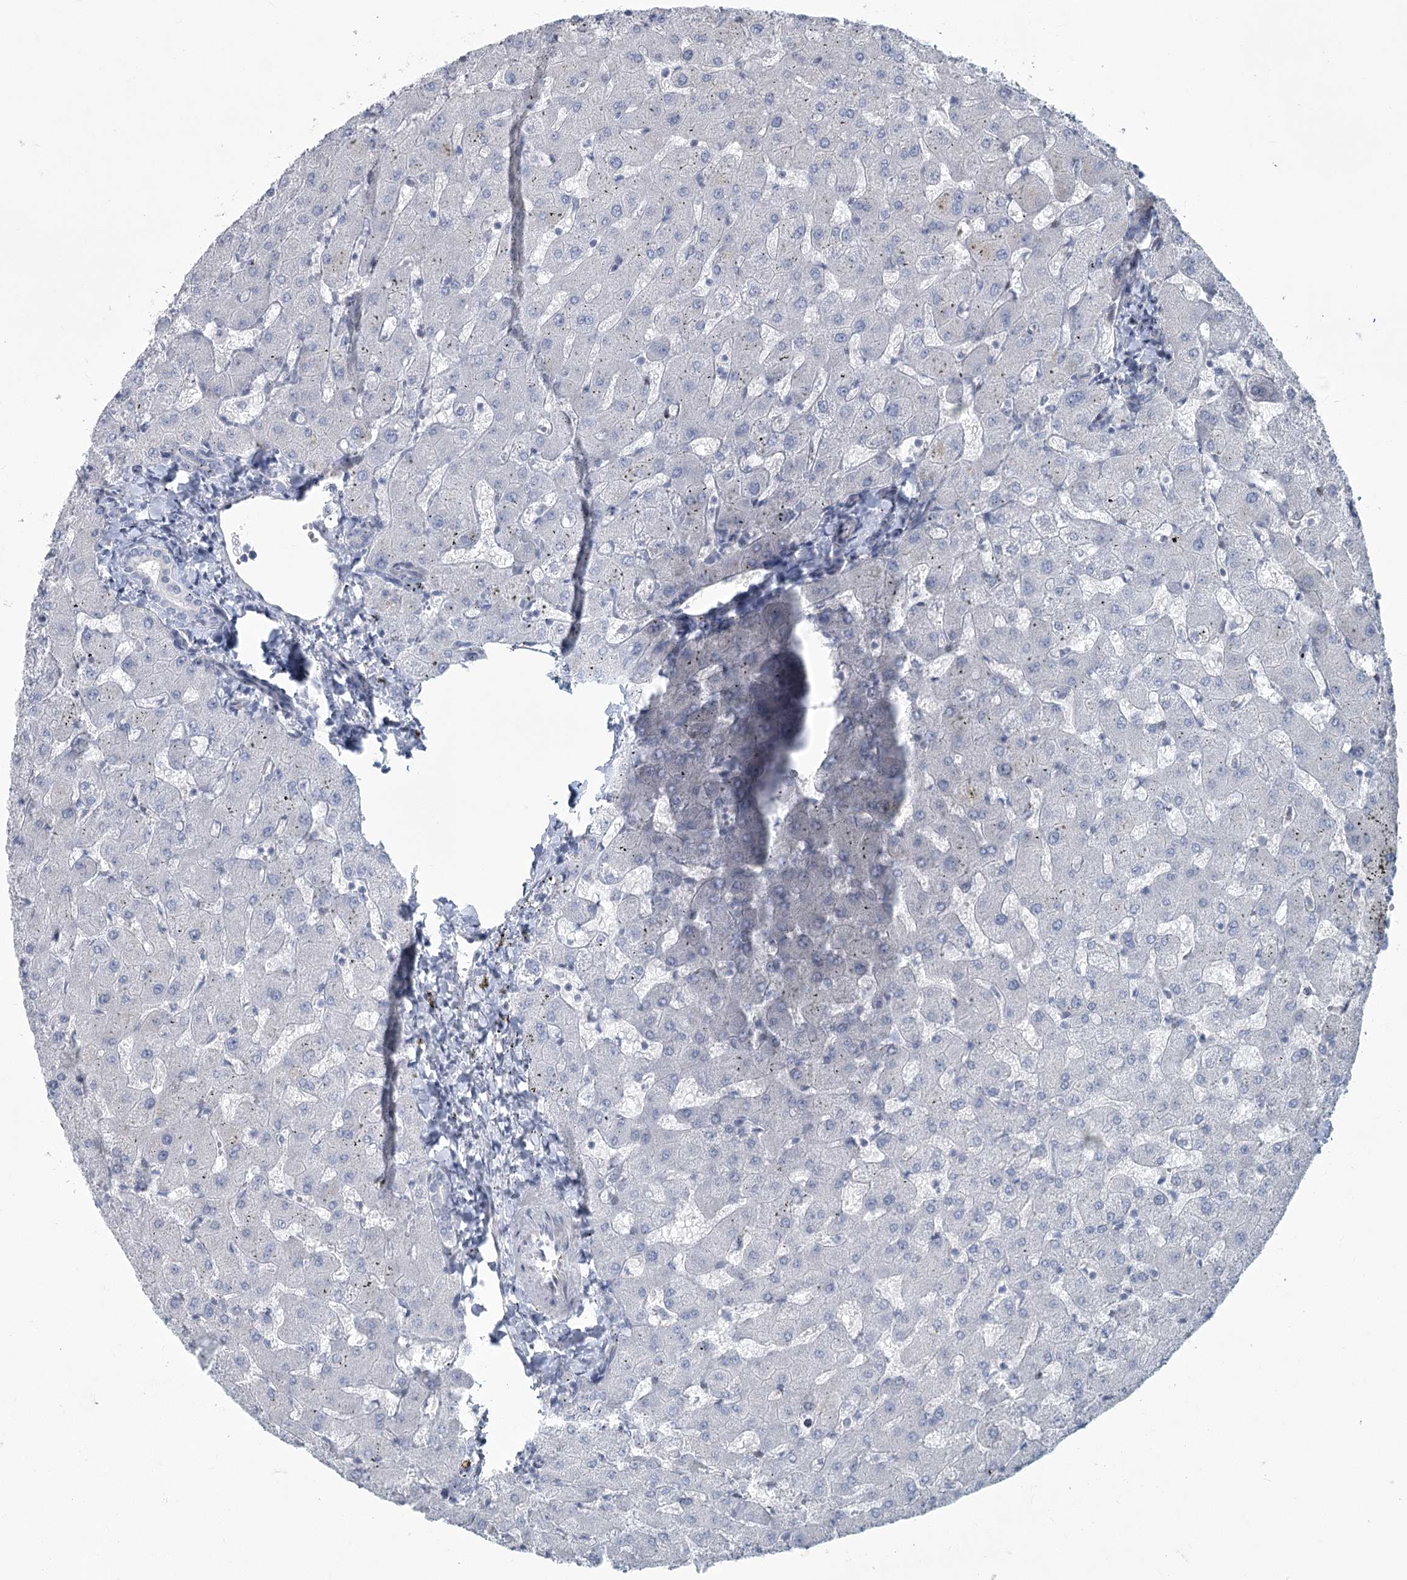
{"staining": {"intensity": "negative", "quantity": "none", "location": "none"}, "tissue": "liver", "cell_type": "Cholangiocytes", "image_type": "normal", "snomed": [{"axis": "morphology", "description": "Normal tissue, NOS"}, {"axis": "topography", "description": "Liver"}], "caption": "High magnification brightfield microscopy of normal liver stained with DAB (brown) and counterstained with hematoxylin (blue): cholangiocytes show no significant expression.", "gene": "ABITRAM", "patient": {"sex": "female", "age": 63}}